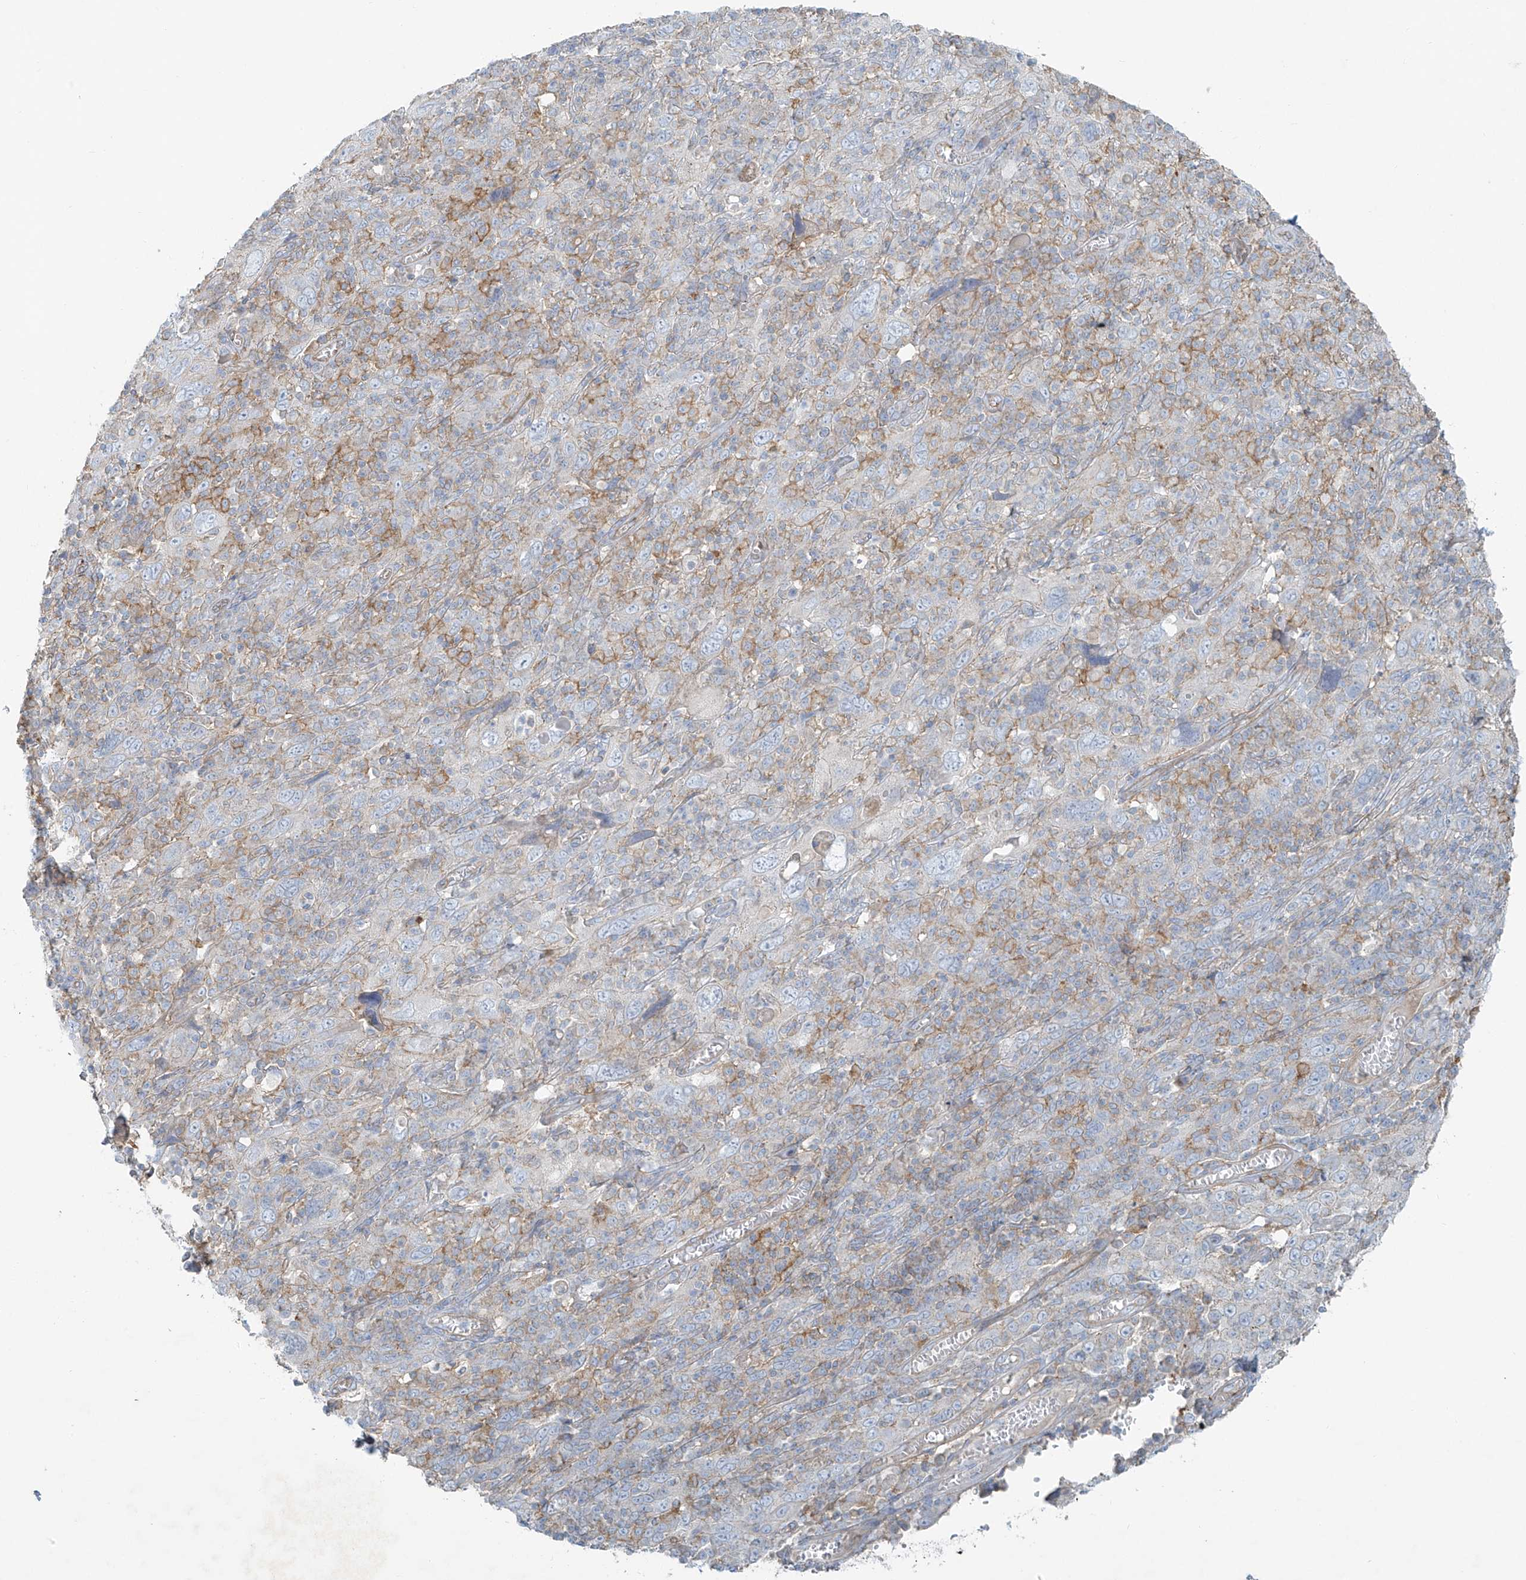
{"staining": {"intensity": "moderate", "quantity": "<25%", "location": "cytoplasmic/membranous"}, "tissue": "cervical cancer", "cell_type": "Tumor cells", "image_type": "cancer", "snomed": [{"axis": "morphology", "description": "Squamous cell carcinoma, NOS"}, {"axis": "topography", "description": "Cervix"}], "caption": "Tumor cells display moderate cytoplasmic/membranous staining in approximately <25% of cells in cervical squamous cell carcinoma. The staining is performed using DAB brown chromogen to label protein expression. The nuclei are counter-stained blue using hematoxylin.", "gene": "VAMP5", "patient": {"sex": "female", "age": 46}}